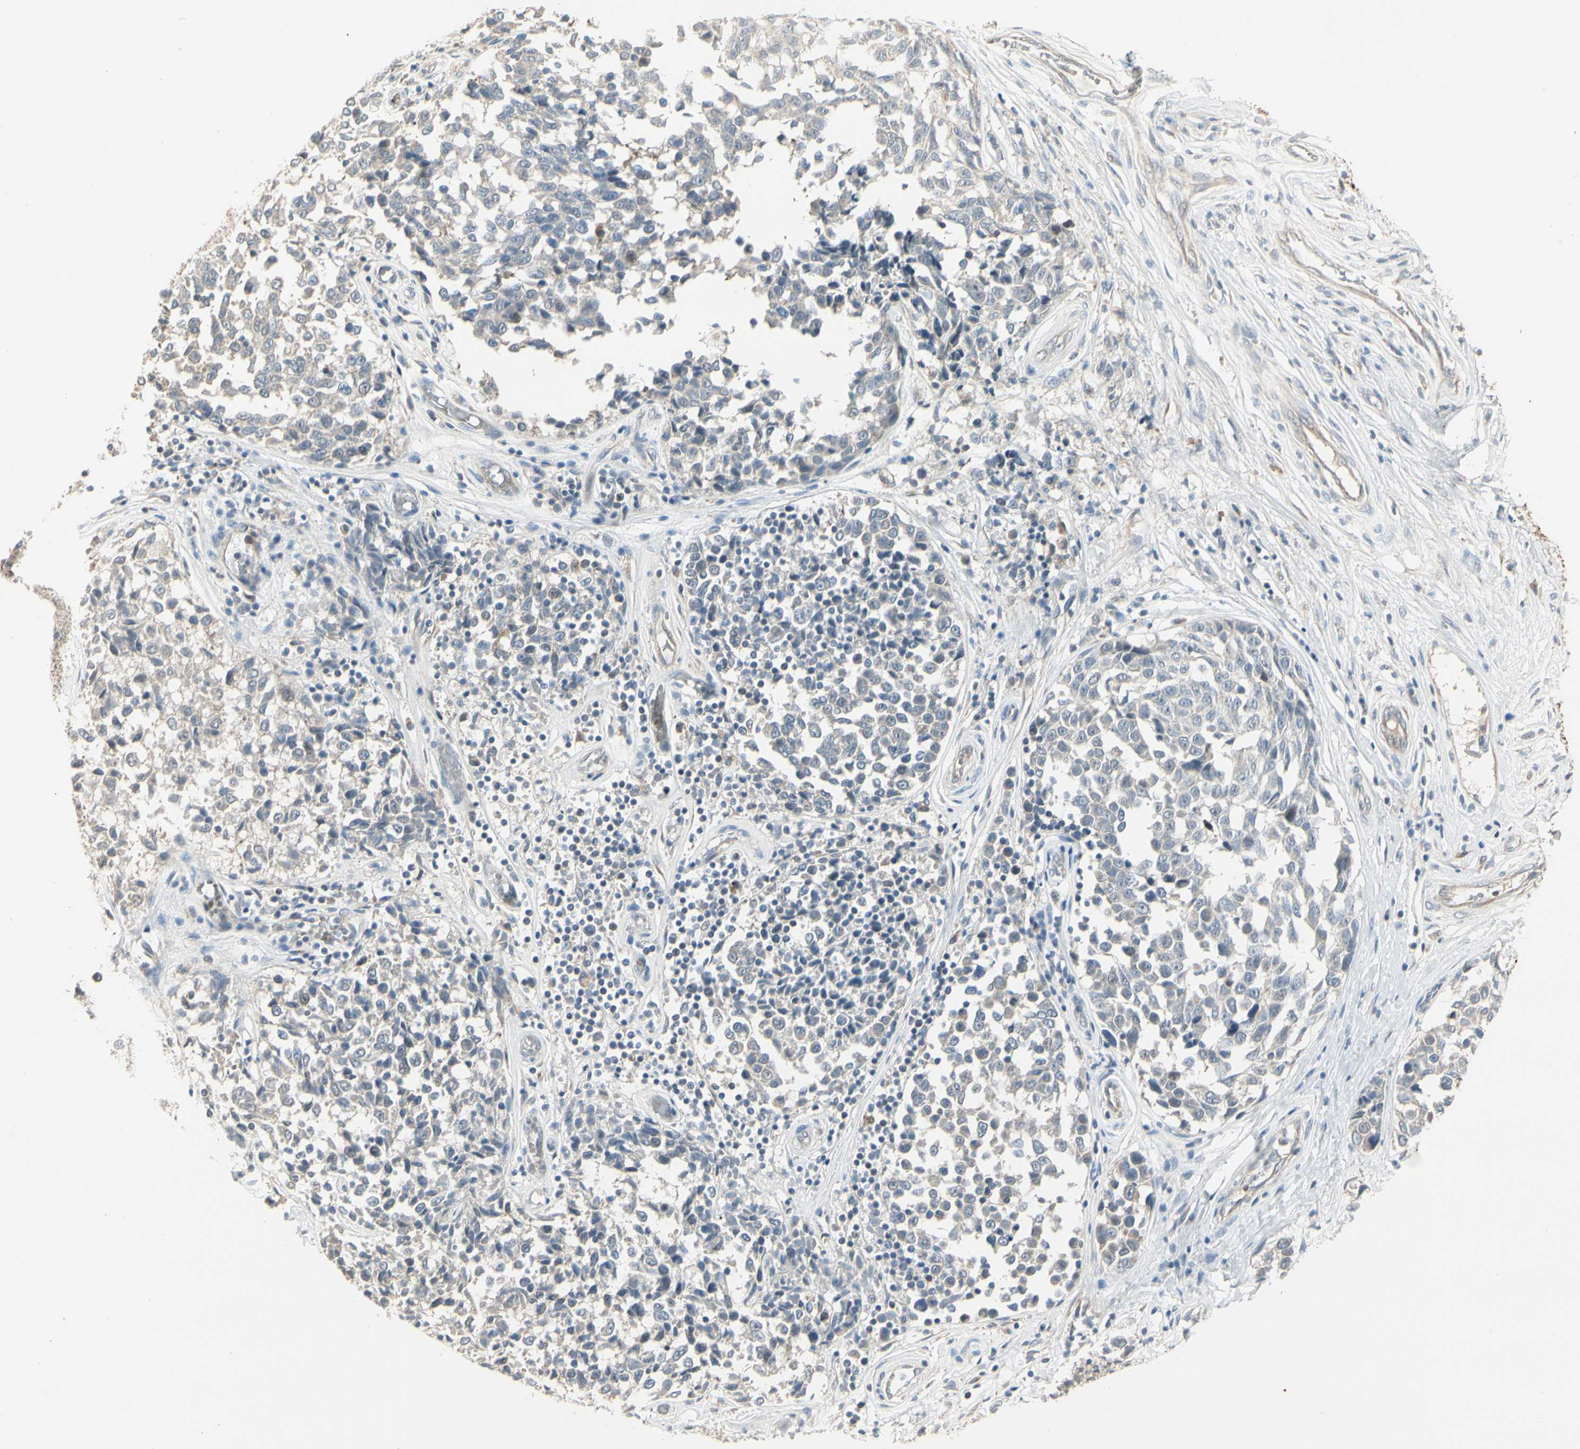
{"staining": {"intensity": "negative", "quantity": "none", "location": "none"}, "tissue": "melanoma", "cell_type": "Tumor cells", "image_type": "cancer", "snomed": [{"axis": "morphology", "description": "Malignant melanoma, NOS"}, {"axis": "topography", "description": "Skin"}], "caption": "Immunohistochemistry (IHC) micrograph of melanoma stained for a protein (brown), which reveals no positivity in tumor cells.", "gene": "SKIL", "patient": {"sex": "female", "age": 64}}